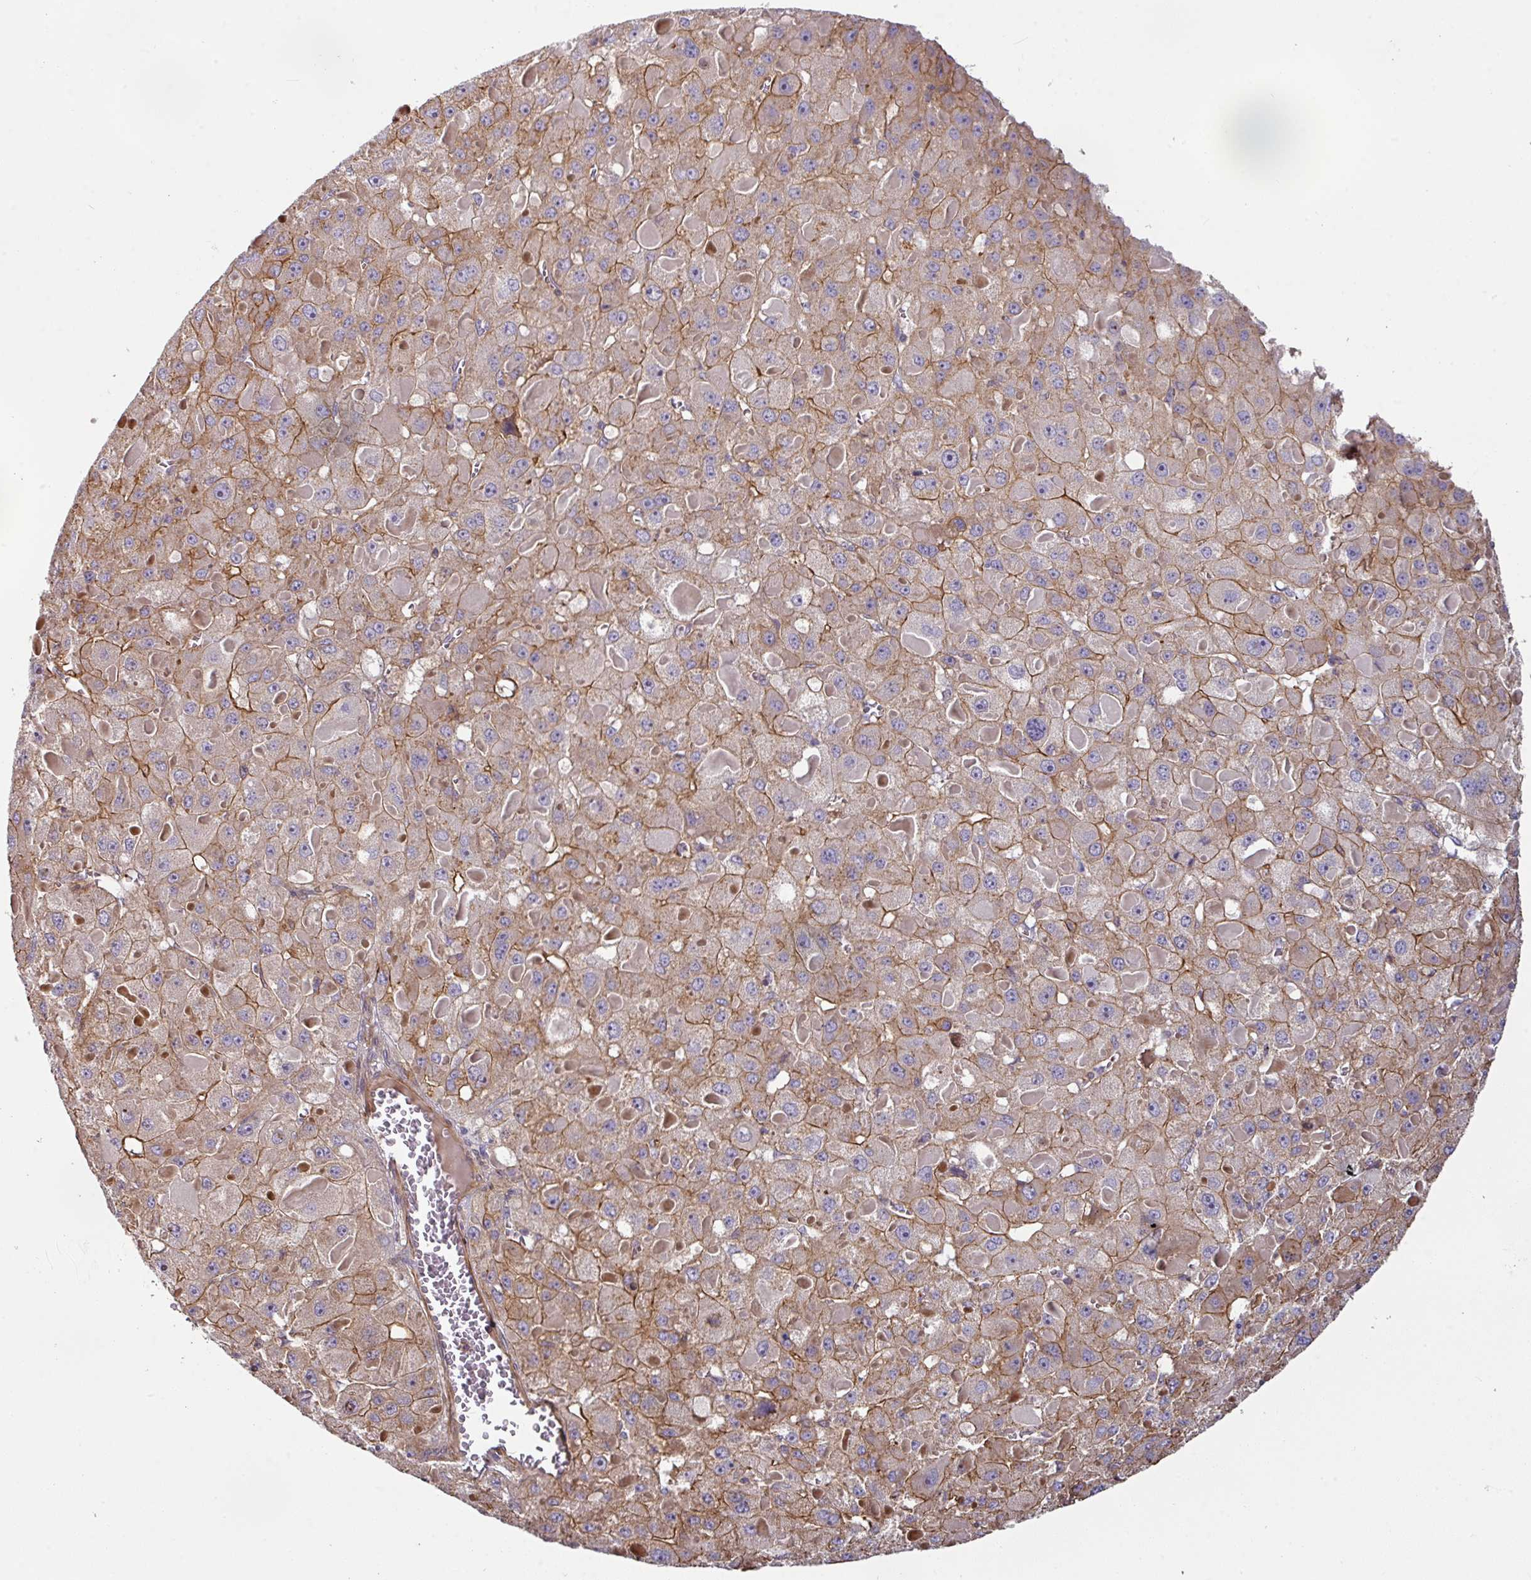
{"staining": {"intensity": "moderate", "quantity": ">75%", "location": "cytoplasmic/membranous"}, "tissue": "liver cancer", "cell_type": "Tumor cells", "image_type": "cancer", "snomed": [{"axis": "morphology", "description": "Carcinoma, Hepatocellular, NOS"}, {"axis": "topography", "description": "Liver"}], "caption": "Hepatocellular carcinoma (liver) stained with DAB (3,3'-diaminobenzidine) immunohistochemistry (IHC) demonstrates medium levels of moderate cytoplasmic/membranous positivity in about >75% of tumor cells. The staining was performed using DAB (3,3'-diaminobenzidine), with brown indicating positive protein expression. Nuclei are stained blue with hematoxylin.", "gene": "CASP2", "patient": {"sex": "female", "age": 73}}